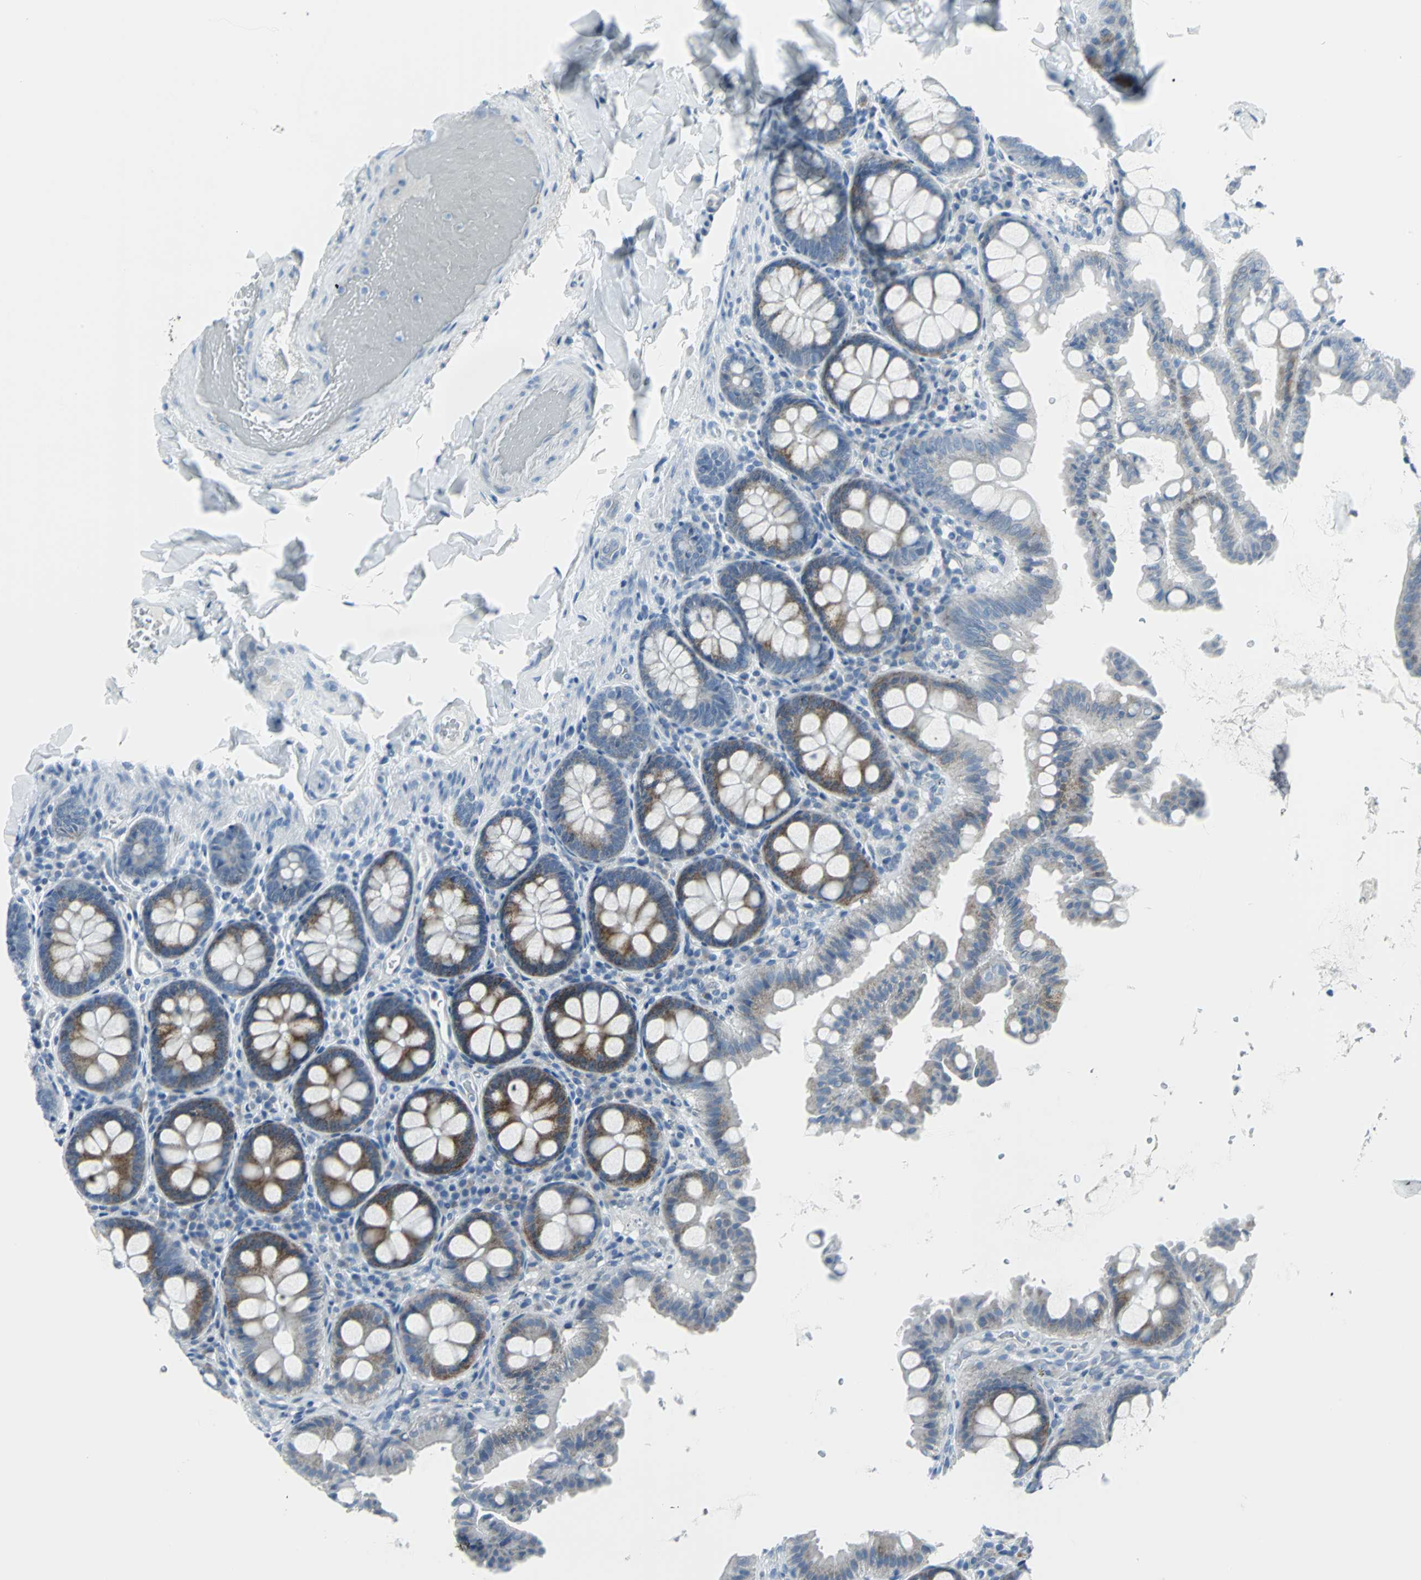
{"staining": {"intensity": "negative", "quantity": "none", "location": "none"}, "tissue": "colon", "cell_type": "Endothelial cells", "image_type": "normal", "snomed": [{"axis": "morphology", "description": "Normal tissue, NOS"}, {"axis": "topography", "description": "Colon"}], "caption": "A high-resolution histopathology image shows immunohistochemistry (IHC) staining of normal colon, which demonstrates no significant positivity in endothelial cells.", "gene": "DNAI2", "patient": {"sex": "female", "age": 61}}